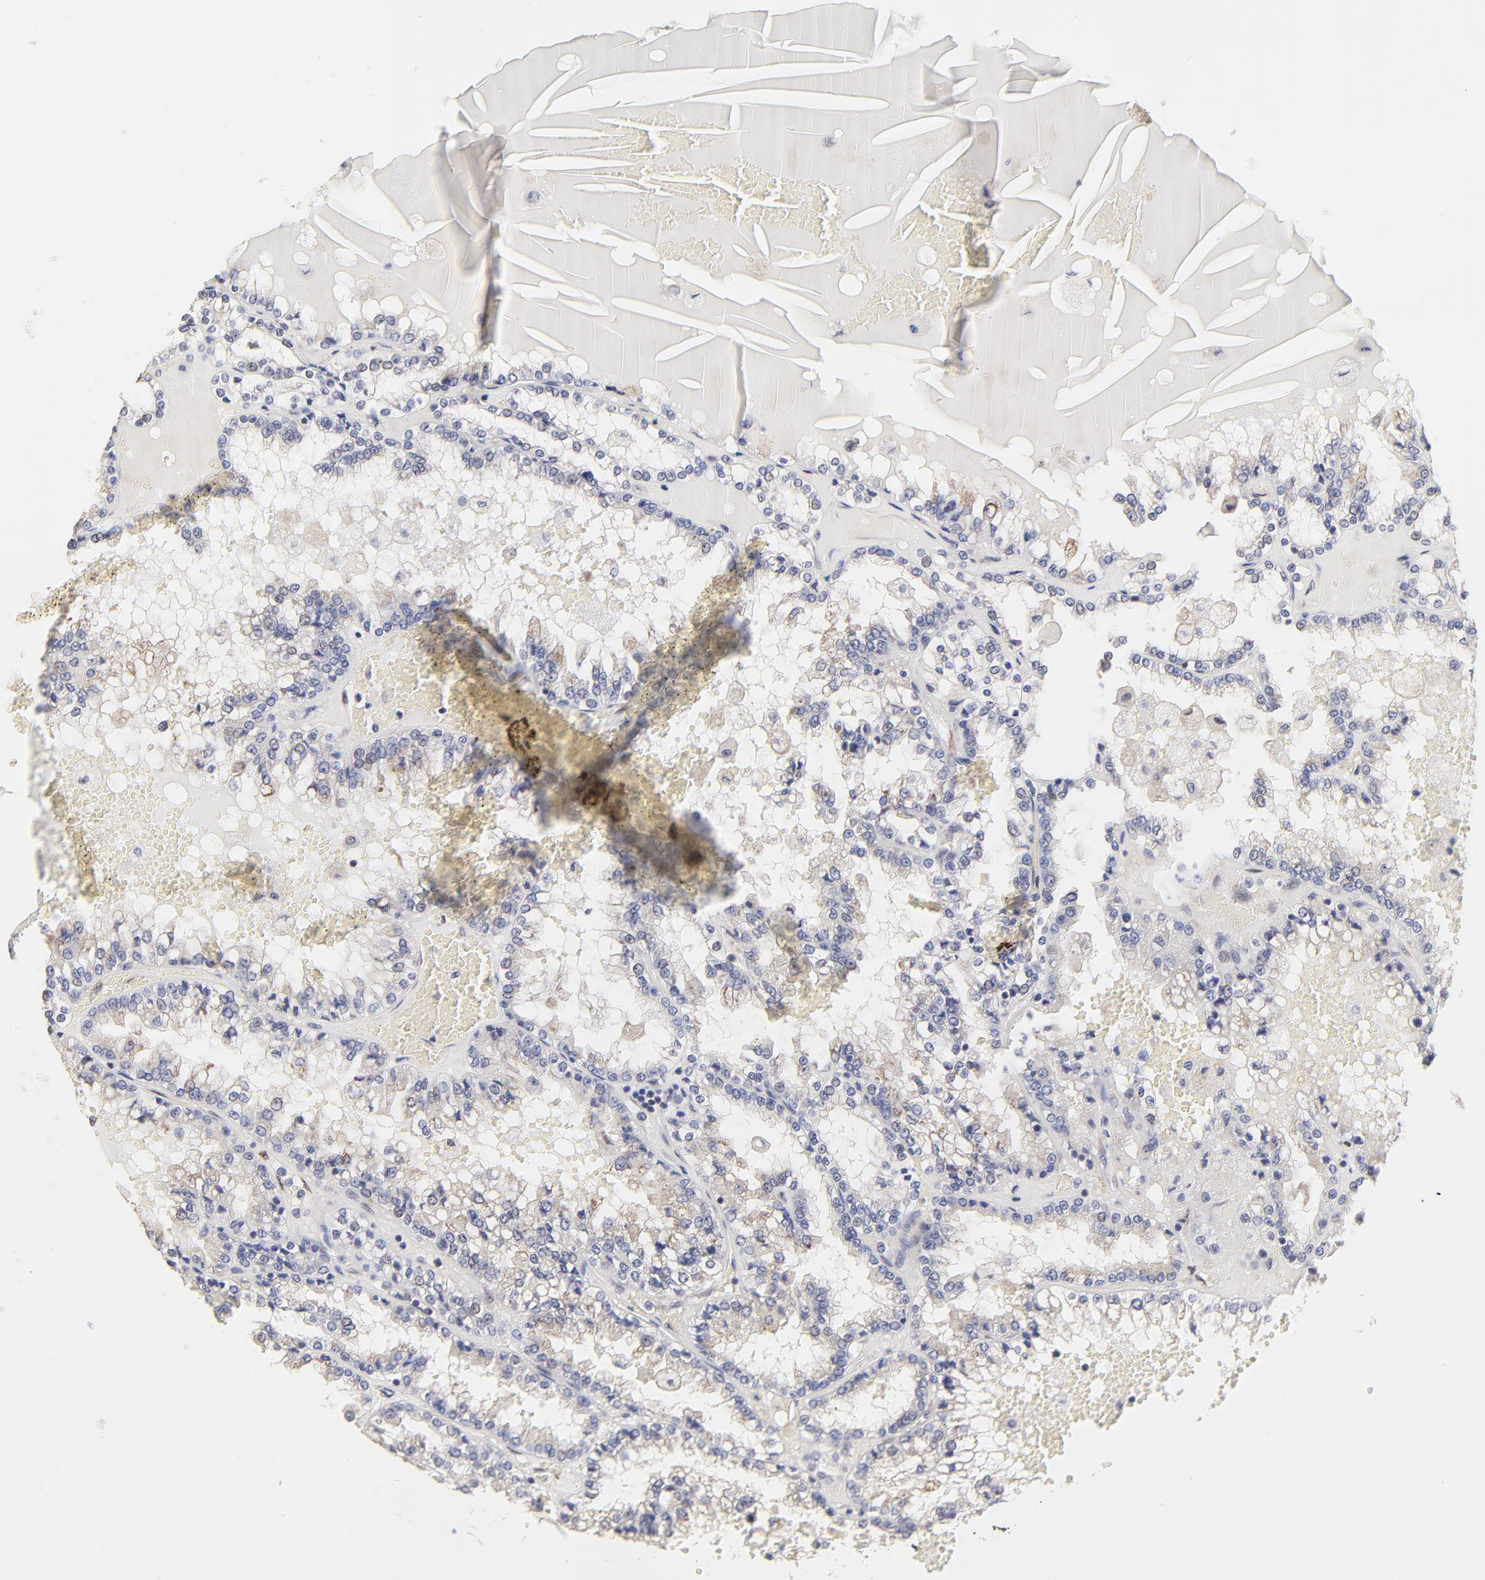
{"staining": {"intensity": "negative", "quantity": "none", "location": "none"}, "tissue": "renal cancer", "cell_type": "Tumor cells", "image_type": "cancer", "snomed": [{"axis": "morphology", "description": "Adenocarcinoma, NOS"}, {"axis": "topography", "description": "Kidney"}], "caption": "The photomicrograph shows no staining of tumor cells in renal cancer.", "gene": "CCT2", "patient": {"sex": "female", "age": 56}}